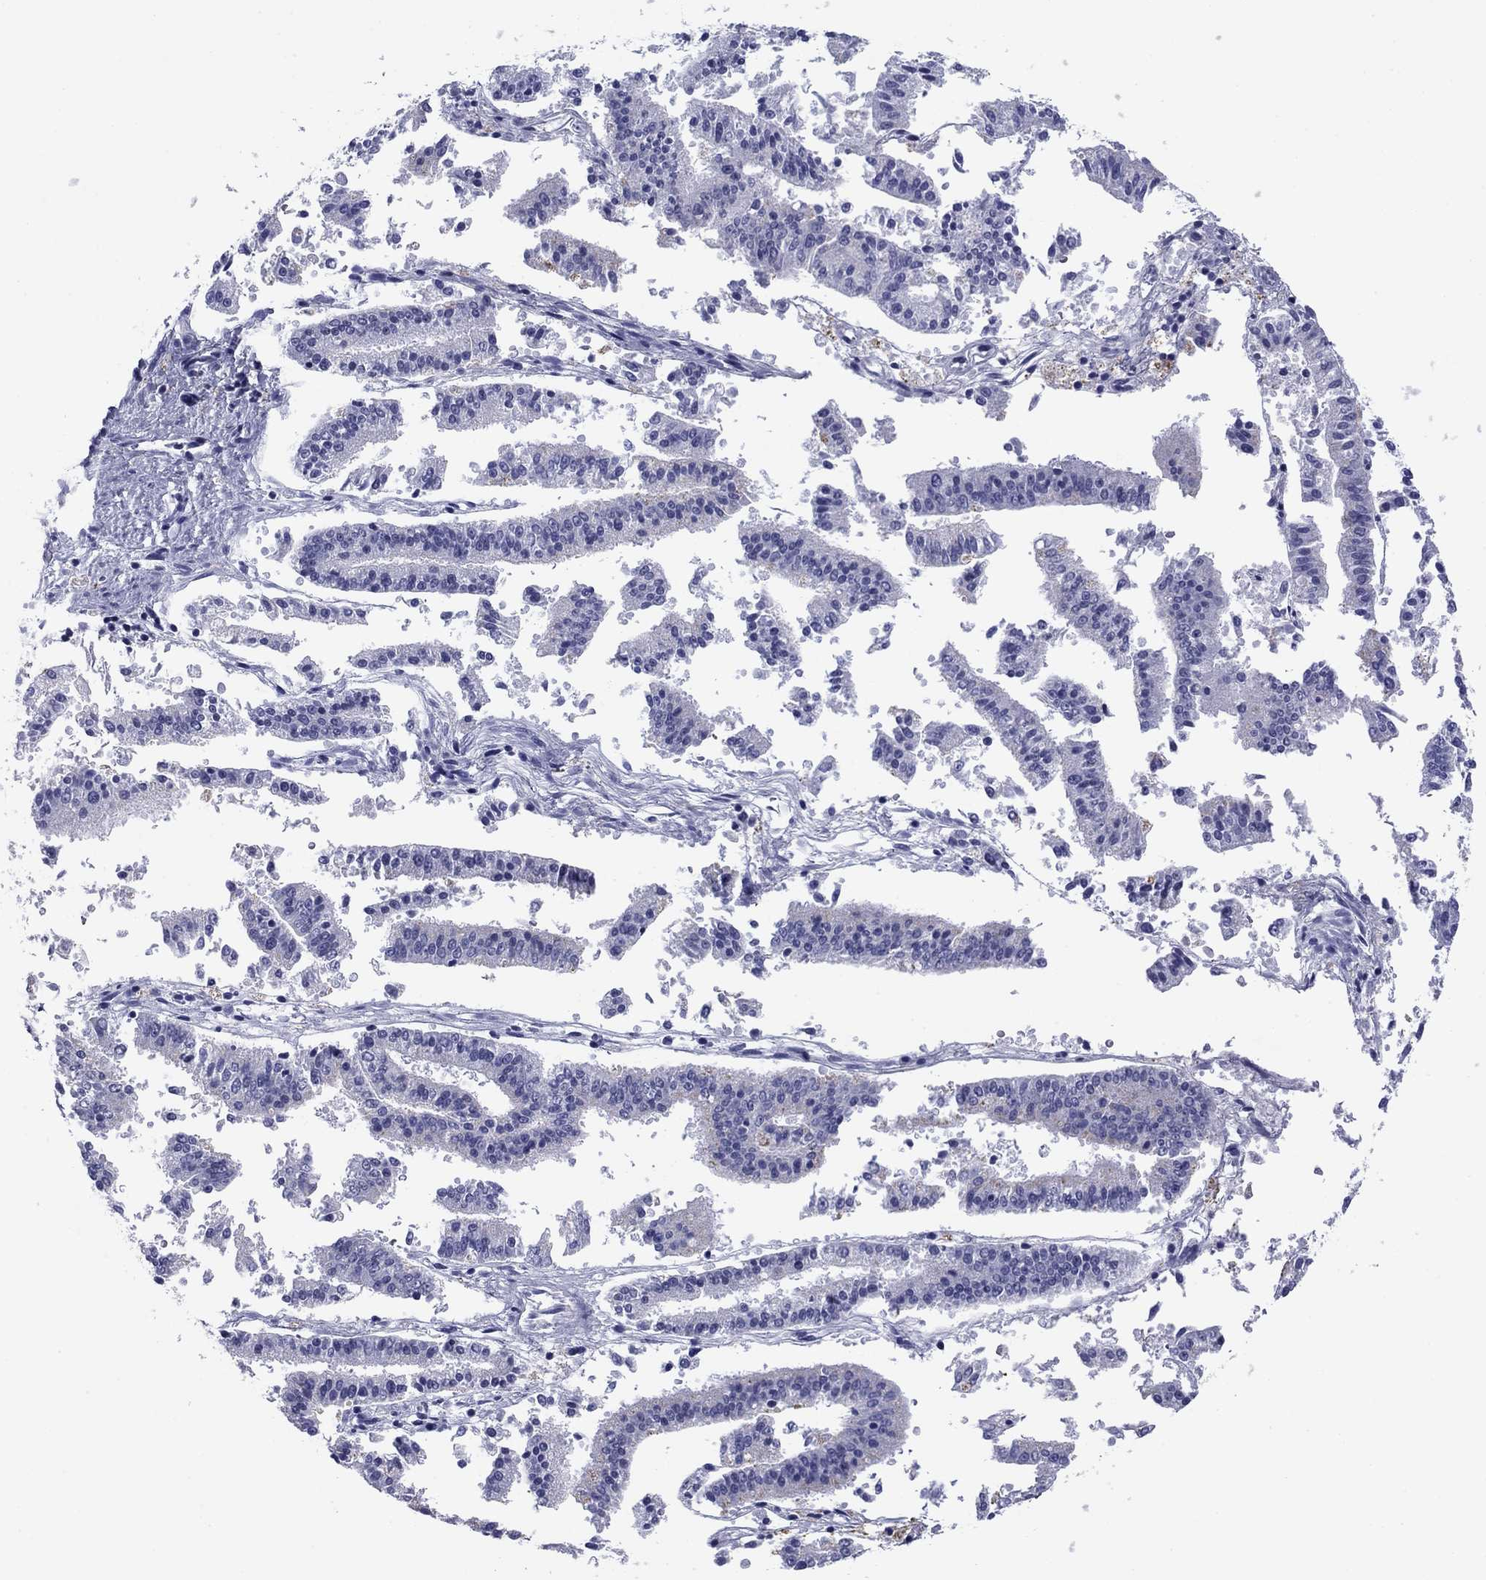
{"staining": {"intensity": "negative", "quantity": "none", "location": "none"}, "tissue": "endometrial cancer", "cell_type": "Tumor cells", "image_type": "cancer", "snomed": [{"axis": "morphology", "description": "Adenocarcinoma, NOS"}, {"axis": "topography", "description": "Endometrium"}], "caption": "Photomicrograph shows no protein positivity in tumor cells of endometrial adenocarcinoma tissue. (Immunohistochemistry, brightfield microscopy, high magnification).", "gene": "TCFL5", "patient": {"sex": "female", "age": 66}}